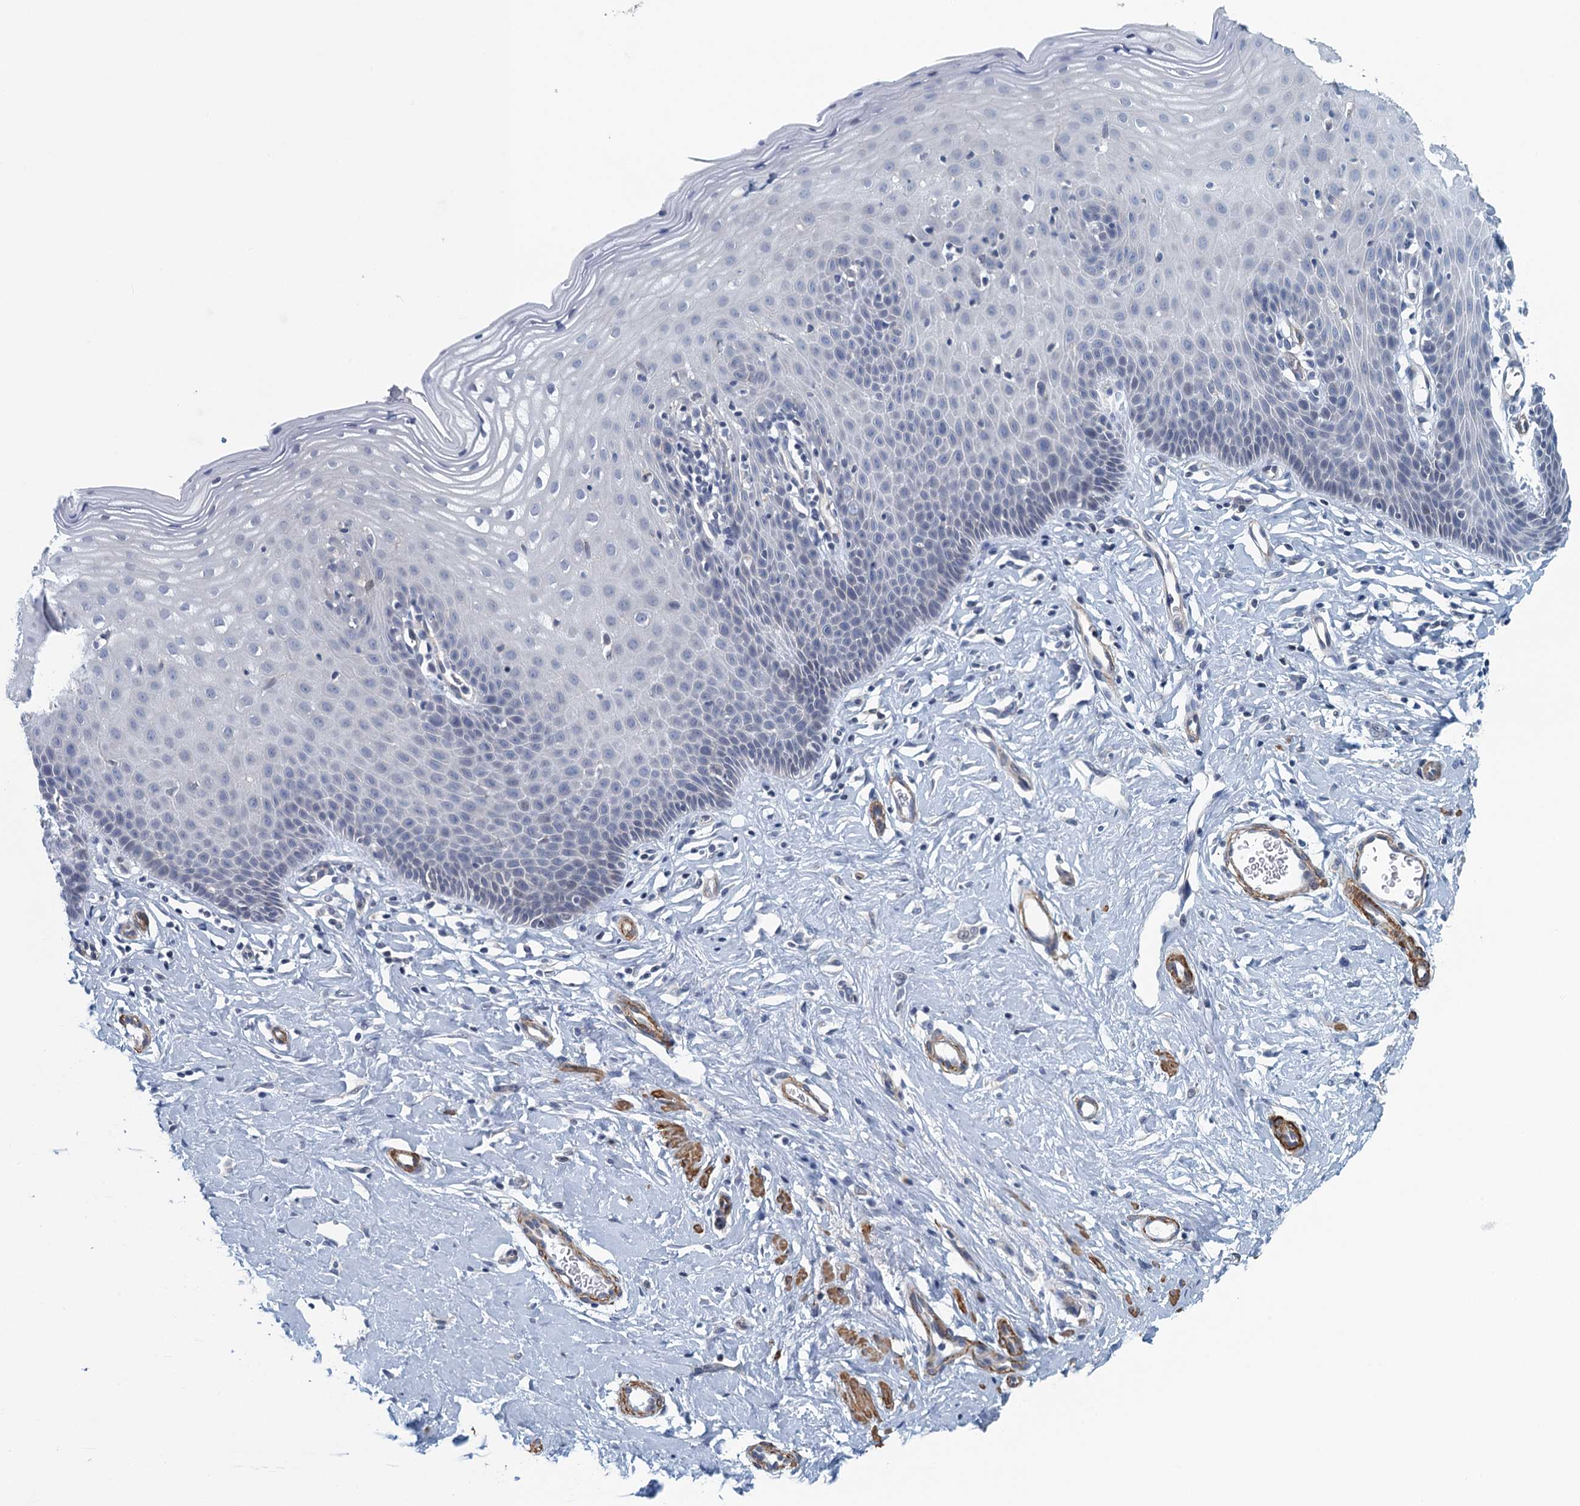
{"staining": {"intensity": "negative", "quantity": "none", "location": "none"}, "tissue": "cervix", "cell_type": "Squamous epithelial cells", "image_type": "normal", "snomed": [{"axis": "morphology", "description": "Normal tissue, NOS"}, {"axis": "topography", "description": "Cervix"}], "caption": "Immunohistochemistry (IHC) micrograph of normal cervix: human cervix stained with DAB shows no significant protein staining in squamous epithelial cells.", "gene": "ALG2", "patient": {"sex": "female", "age": 36}}